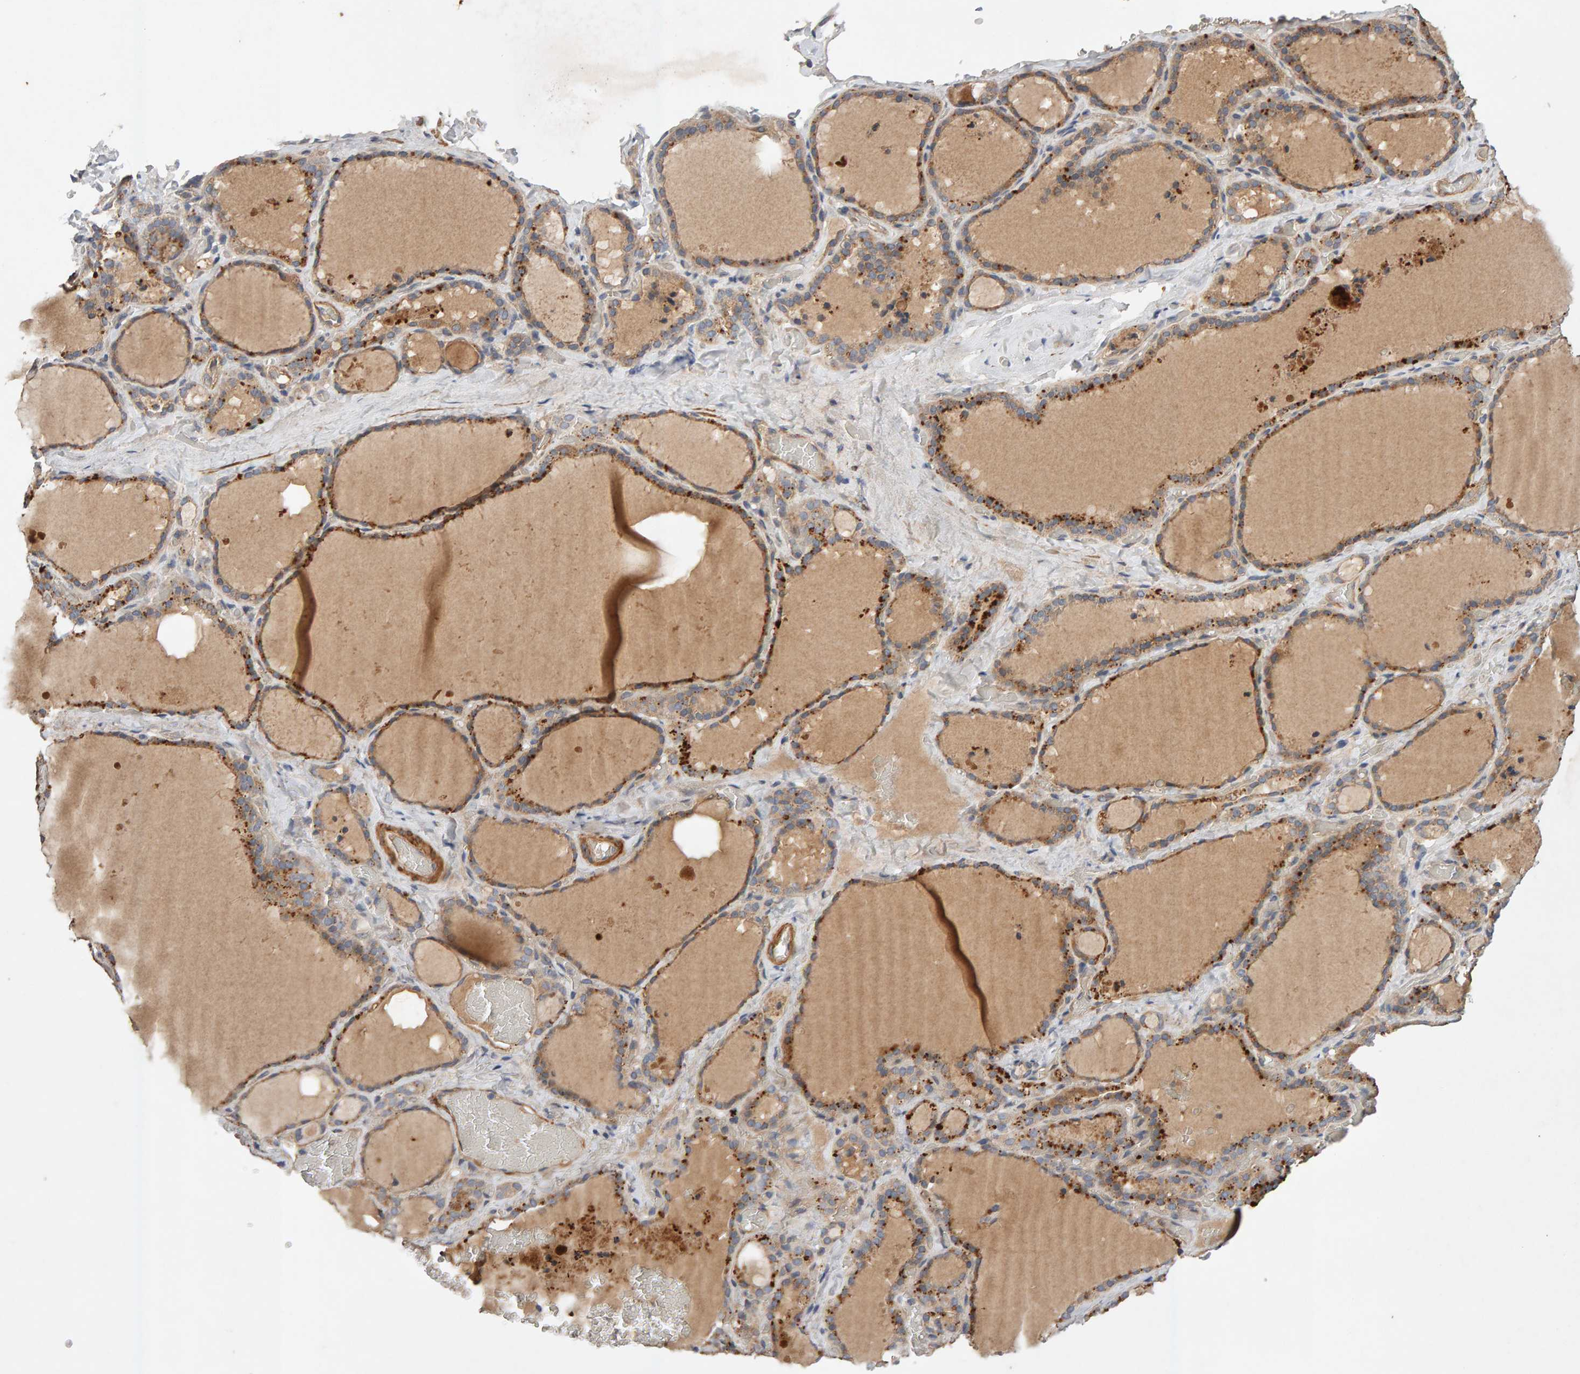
{"staining": {"intensity": "moderate", "quantity": ">75%", "location": "cytoplasmic/membranous"}, "tissue": "thyroid gland", "cell_type": "Glandular cells", "image_type": "normal", "snomed": [{"axis": "morphology", "description": "Normal tissue, NOS"}, {"axis": "topography", "description": "Thyroid gland"}], "caption": "Unremarkable thyroid gland was stained to show a protein in brown. There is medium levels of moderate cytoplasmic/membranous expression in about >75% of glandular cells. (Stains: DAB in brown, nuclei in blue, Microscopy: brightfield microscopy at high magnification).", "gene": "RNF19A", "patient": {"sex": "female", "age": 22}}